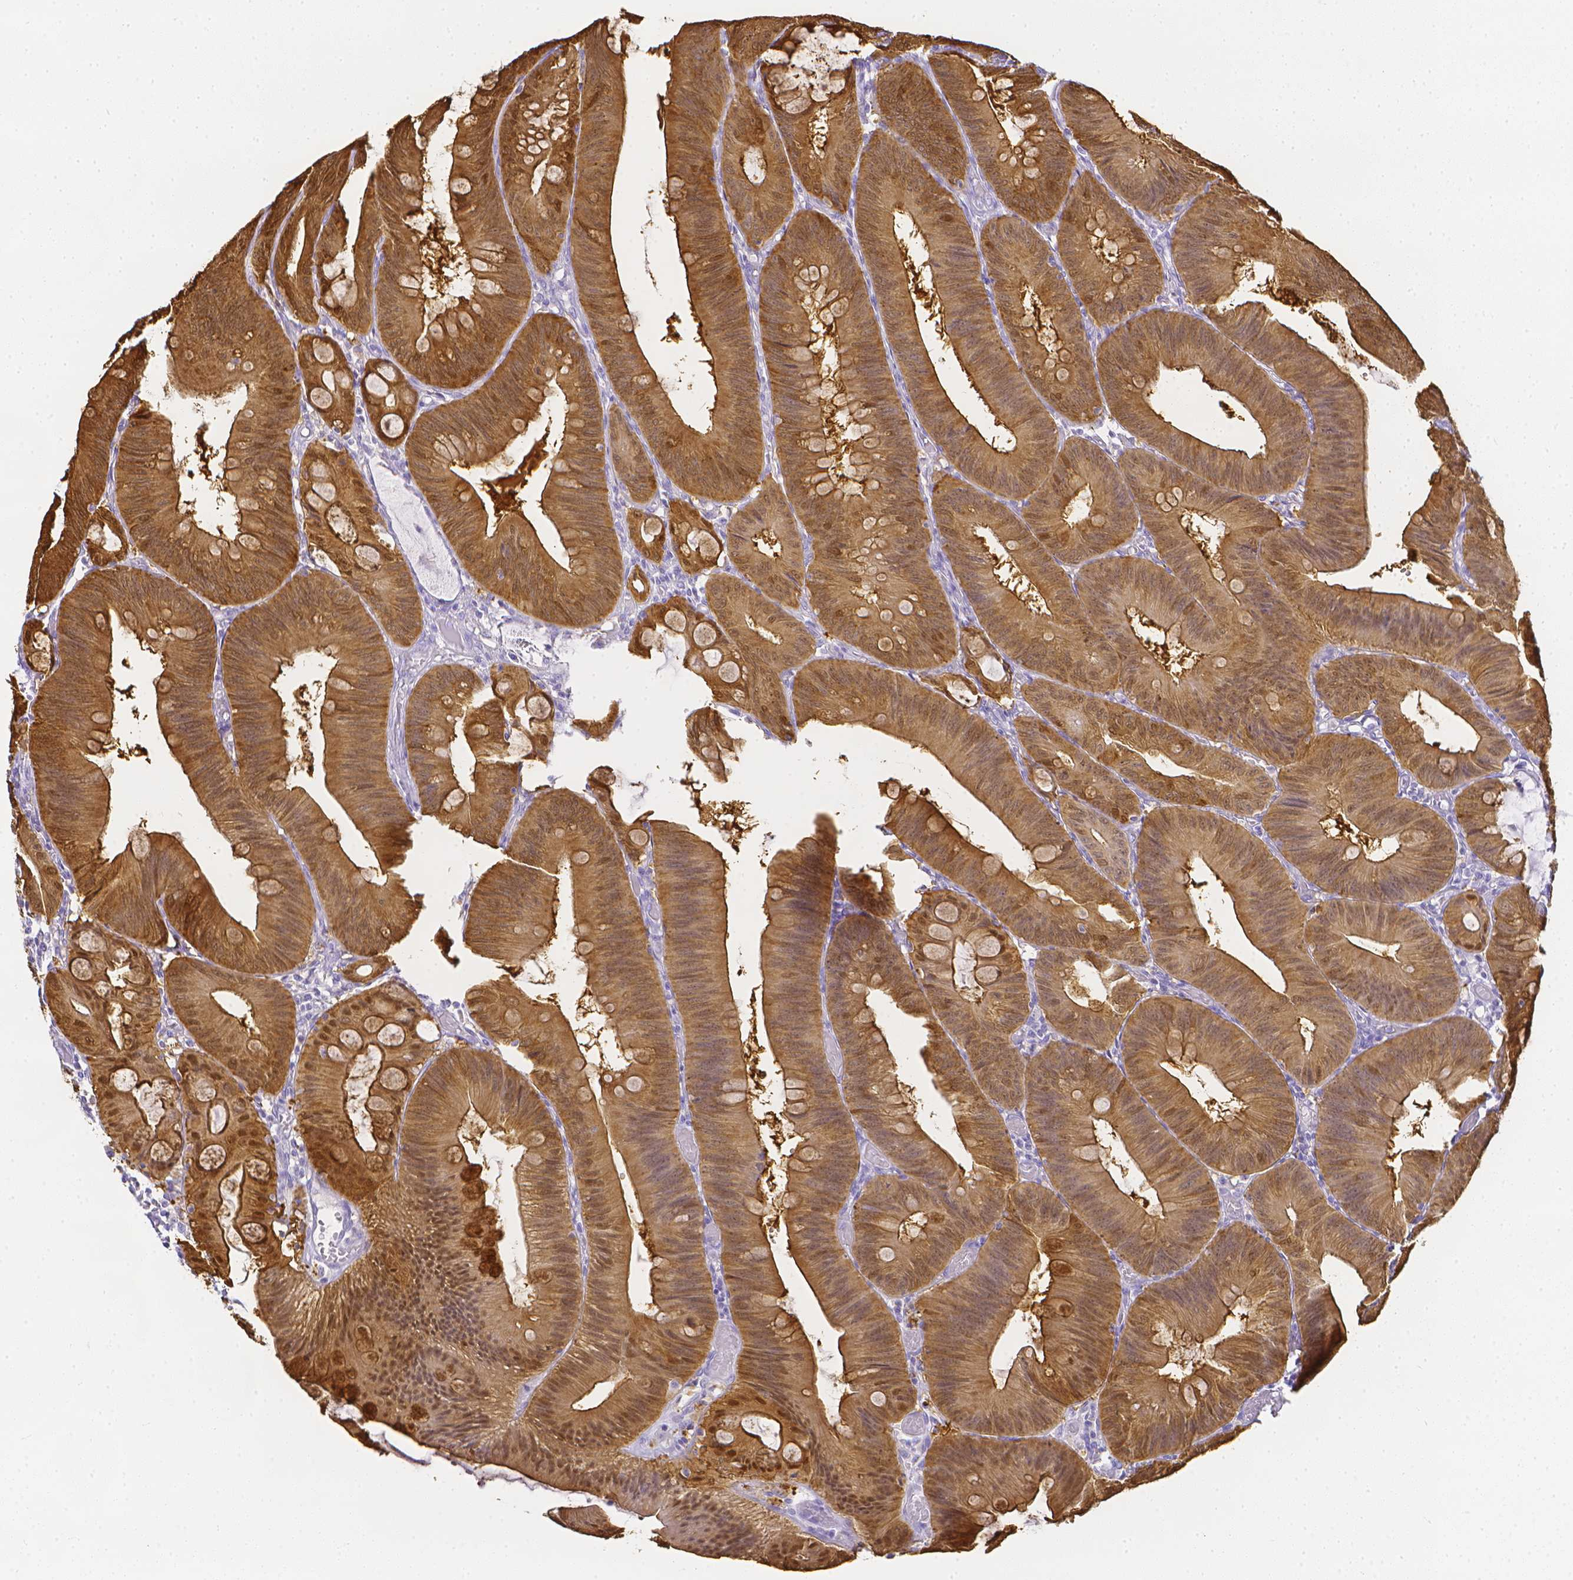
{"staining": {"intensity": "moderate", "quantity": ">75%", "location": "cytoplasmic/membranous,nuclear"}, "tissue": "colorectal cancer", "cell_type": "Tumor cells", "image_type": "cancer", "snomed": [{"axis": "morphology", "description": "Adenocarcinoma, NOS"}, {"axis": "topography", "description": "Colon"}], "caption": "An IHC image of tumor tissue is shown. Protein staining in brown labels moderate cytoplasmic/membranous and nuclear positivity in adenocarcinoma (colorectal) within tumor cells.", "gene": "LGALS4", "patient": {"sex": "male", "age": 84}}